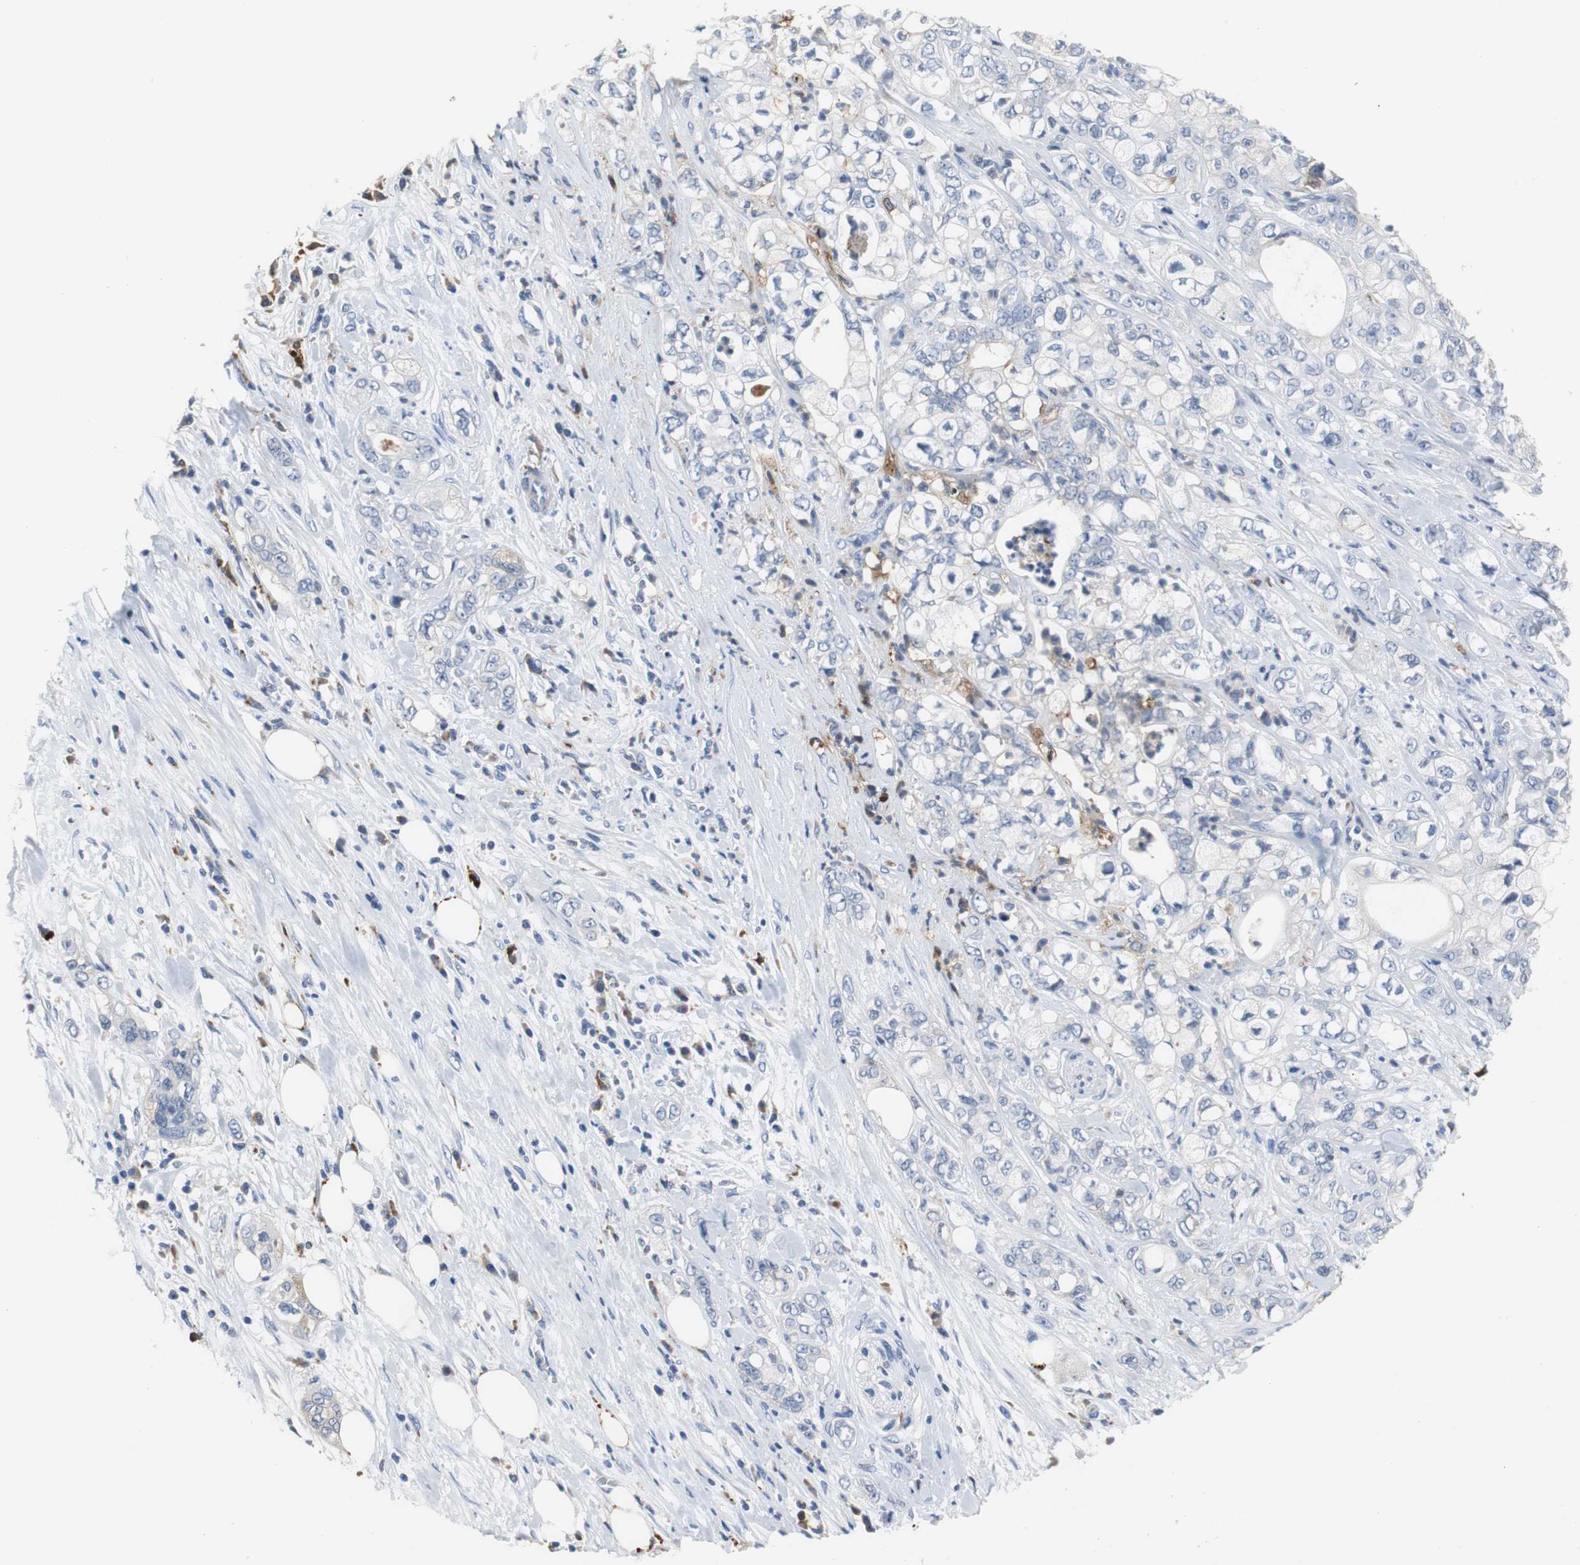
{"staining": {"intensity": "negative", "quantity": "none", "location": "none"}, "tissue": "pancreatic cancer", "cell_type": "Tumor cells", "image_type": "cancer", "snomed": [{"axis": "morphology", "description": "Adenocarcinoma, NOS"}, {"axis": "topography", "description": "Pancreas"}], "caption": "Immunohistochemistry (IHC) photomicrograph of human pancreatic cancer (adenocarcinoma) stained for a protein (brown), which displays no staining in tumor cells.", "gene": "PI15", "patient": {"sex": "male", "age": 70}}